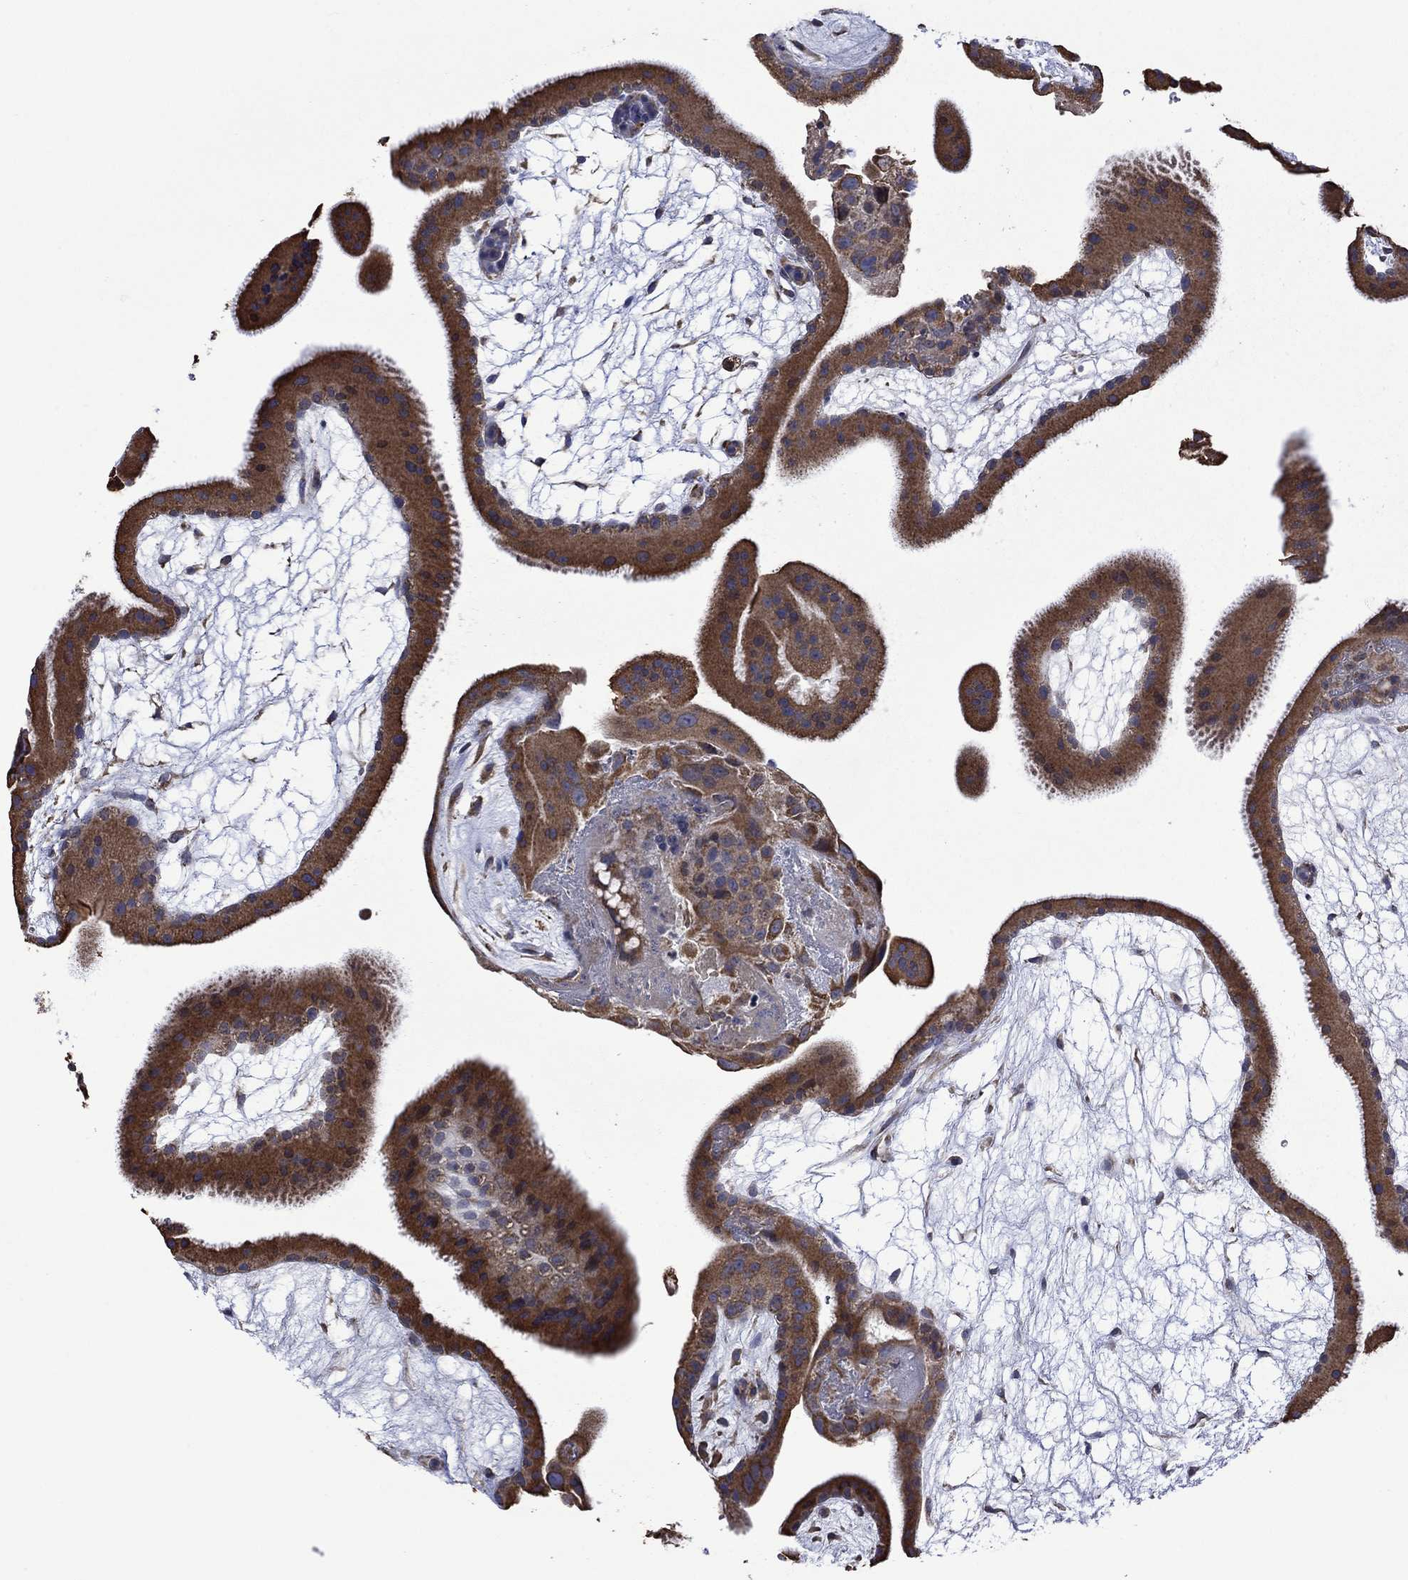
{"staining": {"intensity": "moderate", "quantity": ">75%", "location": "cytoplasmic/membranous"}, "tissue": "placenta", "cell_type": "Decidual cells", "image_type": "normal", "snomed": [{"axis": "morphology", "description": "Normal tissue, NOS"}, {"axis": "topography", "description": "Placenta"}], "caption": "Protein staining reveals moderate cytoplasmic/membranous expression in approximately >75% of decidual cells in normal placenta.", "gene": "FURIN", "patient": {"sex": "female", "age": 19}}